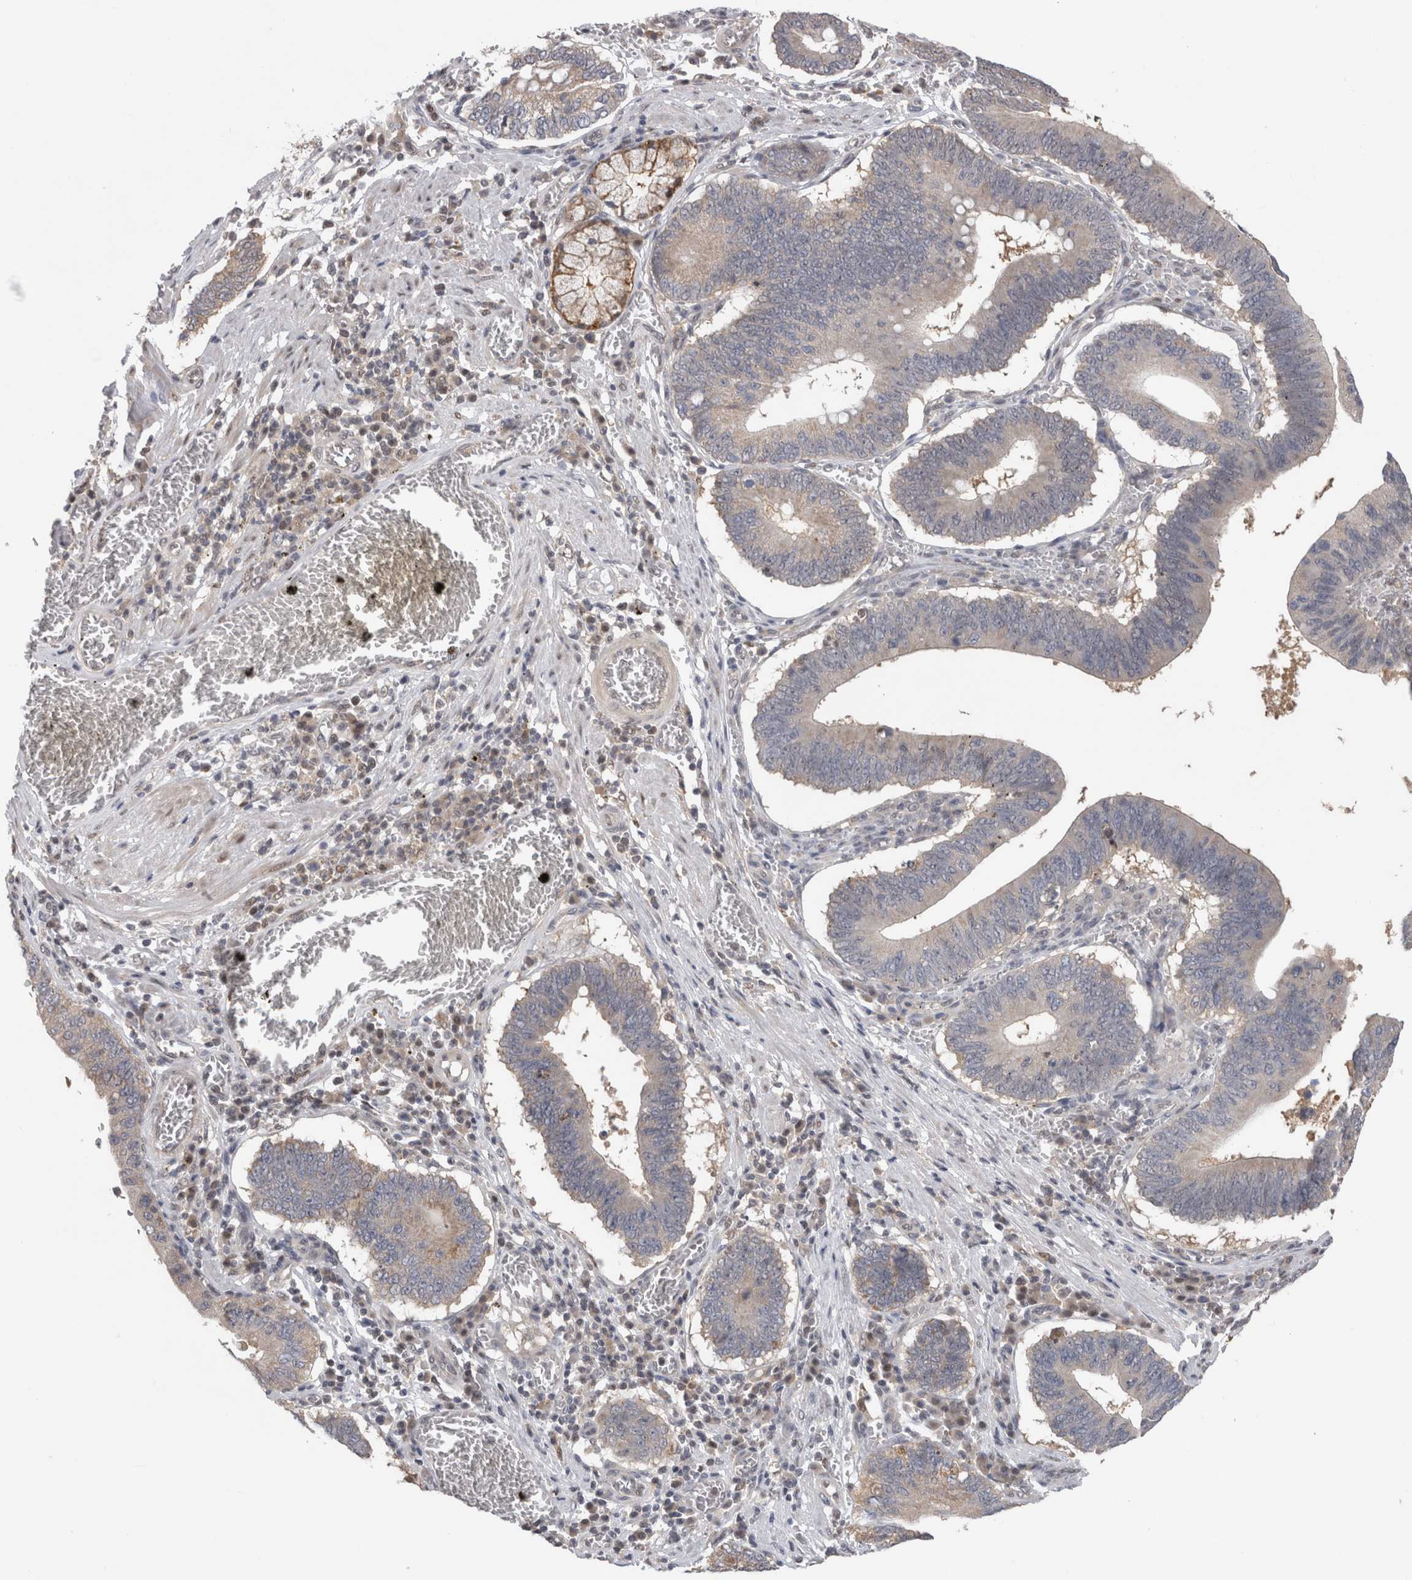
{"staining": {"intensity": "moderate", "quantity": "<25%", "location": "cytoplasmic/membranous"}, "tissue": "stomach cancer", "cell_type": "Tumor cells", "image_type": "cancer", "snomed": [{"axis": "morphology", "description": "Adenocarcinoma, NOS"}, {"axis": "topography", "description": "Stomach"}, {"axis": "topography", "description": "Gastric cardia"}], "caption": "Immunohistochemistry (IHC) photomicrograph of human stomach cancer stained for a protein (brown), which displays low levels of moderate cytoplasmic/membranous positivity in approximately <25% of tumor cells.", "gene": "PIGP", "patient": {"sex": "male", "age": 59}}